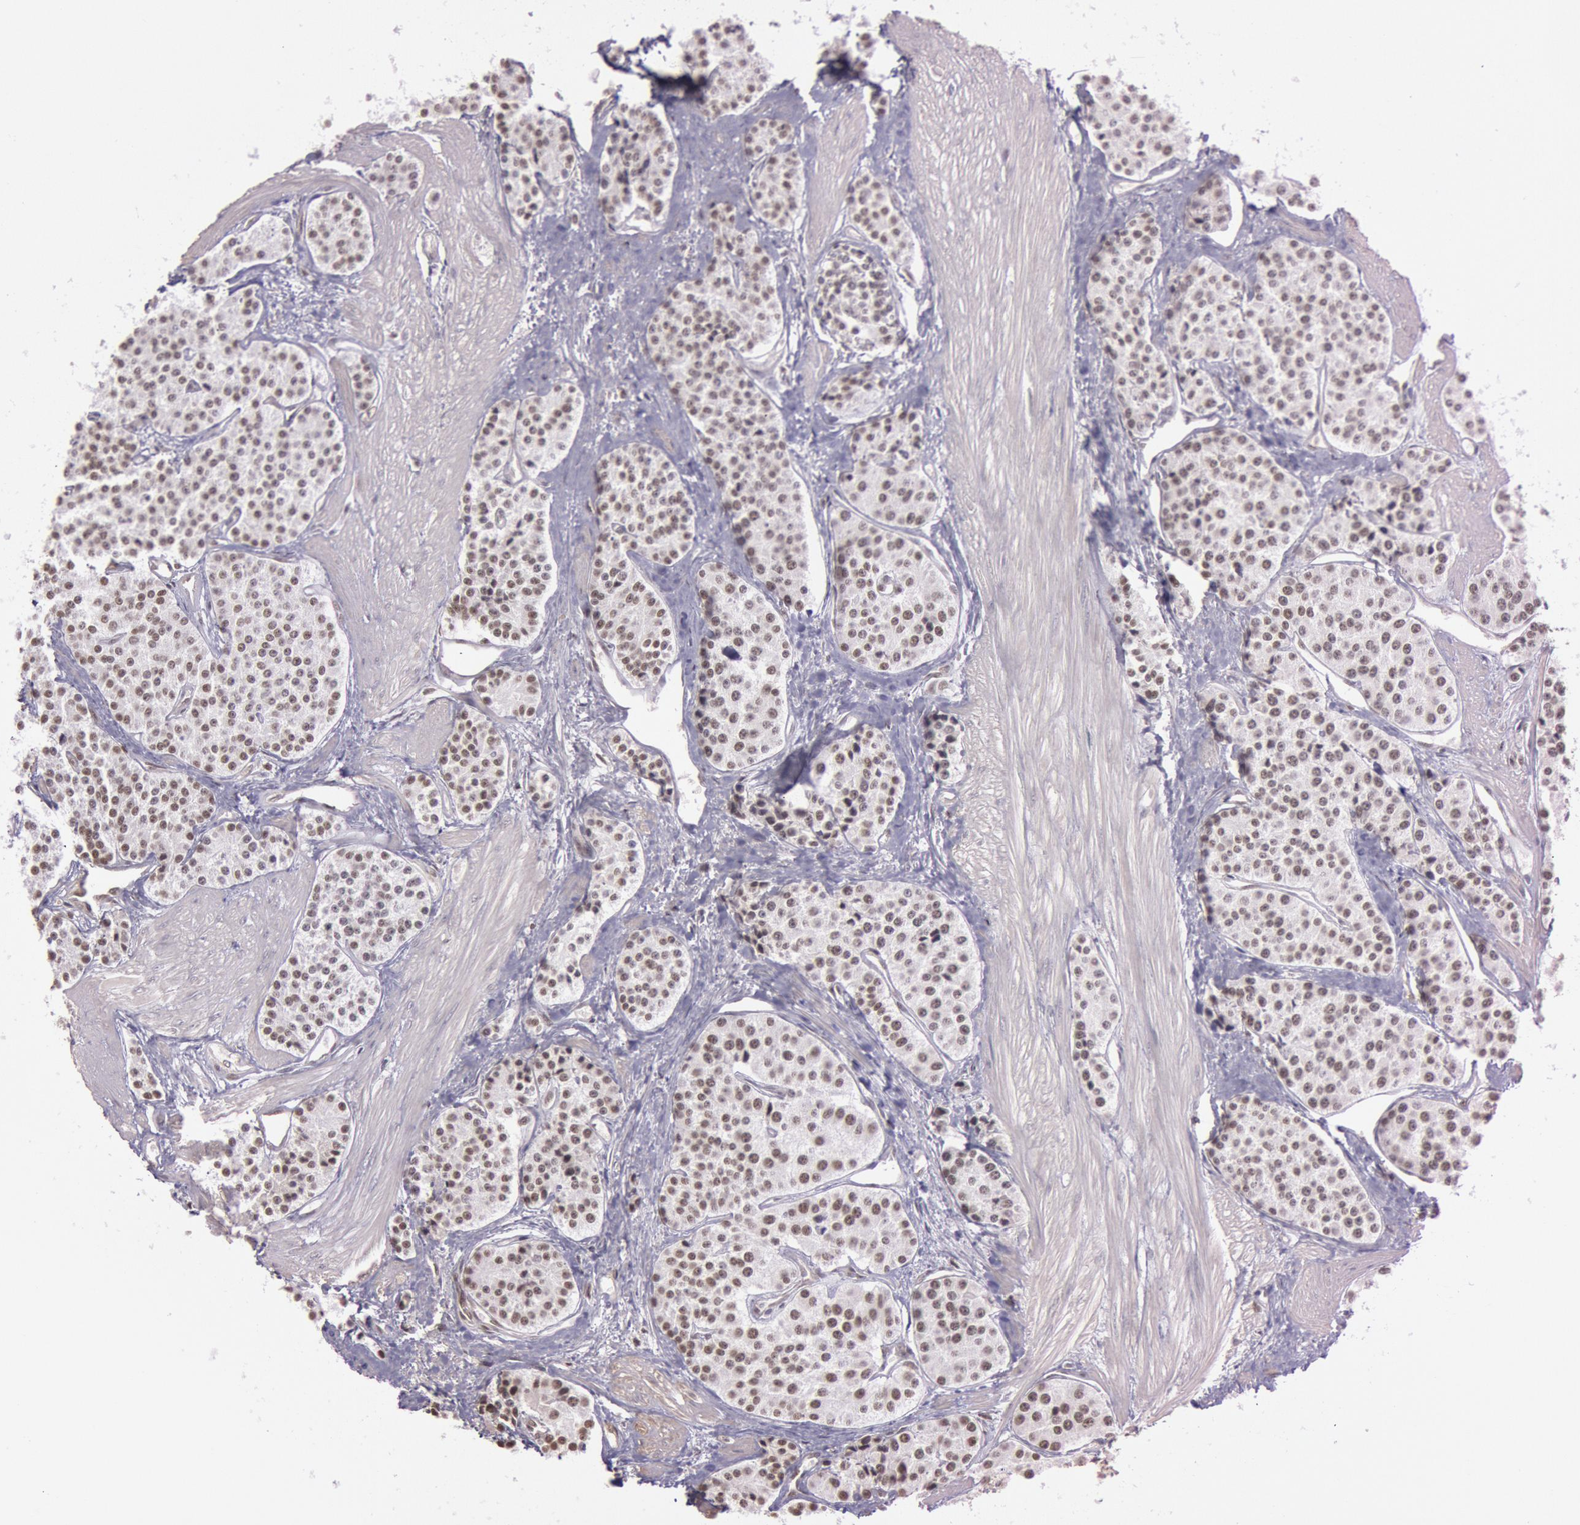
{"staining": {"intensity": "moderate", "quantity": "25%-75%", "location": "nuclear"}, "tissue": "carcinoid", "cell_type": "Tumor cells", "image_type": "cancer", "snomed": [{"axis": "morphology", "description": "Carcinoid, malignant, NOS"}, {"axis": "topography", "description": "Stomach"}], "caption": "DAB (3,3'-diaminobenzidine) immunohistochemical staining of carcinoid (malignant) shows moderate nuclear protein staining in approximately 25%-75% of tumor cells. (IHC, brightfield microscopy, high magnification).", "gene": "TASL", "patient": {"sex": "female", "age": 76}}